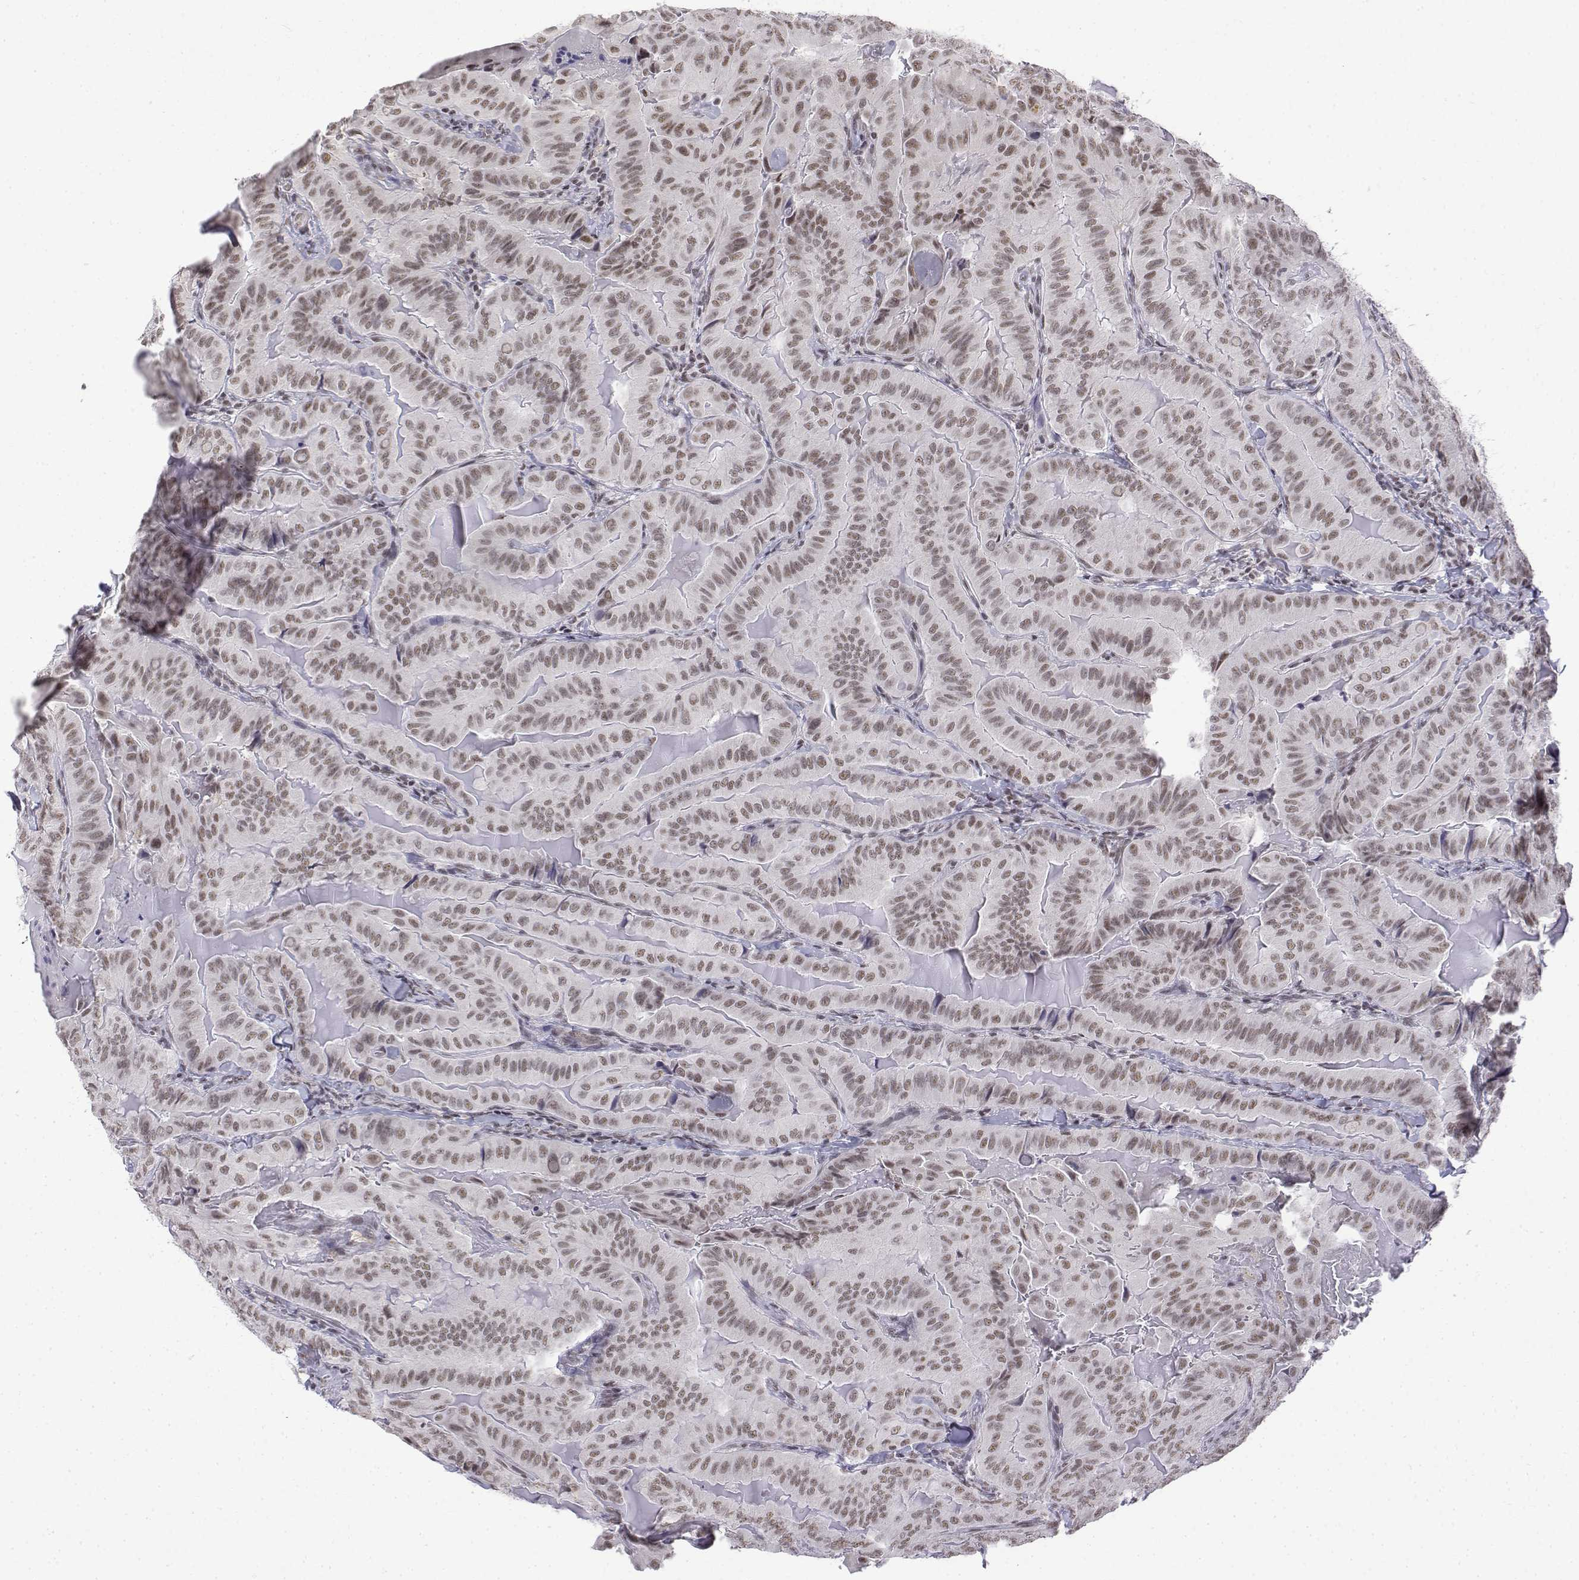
{"staining": {"intensity": "weak", "quantity": ">75%", "location": "nuclear"}, "tissue": "thyroid cancer", "cell_type": "Tumor cells", "image_type": "cancer", "snomed": [{"axis": "morphology", "description": "Papillary adenocarcinoma, NOS"}, {"axis": "topography", "description": "Thyroid gland"}], "caption": "A photomicrograph of papillary adenocarcinoma (thyroid) stained for a protein exhibits weak nuclear brown staining in tumor cells.", "gene": "SETD1A", "patient": {"sex": "female", "age": 68}}